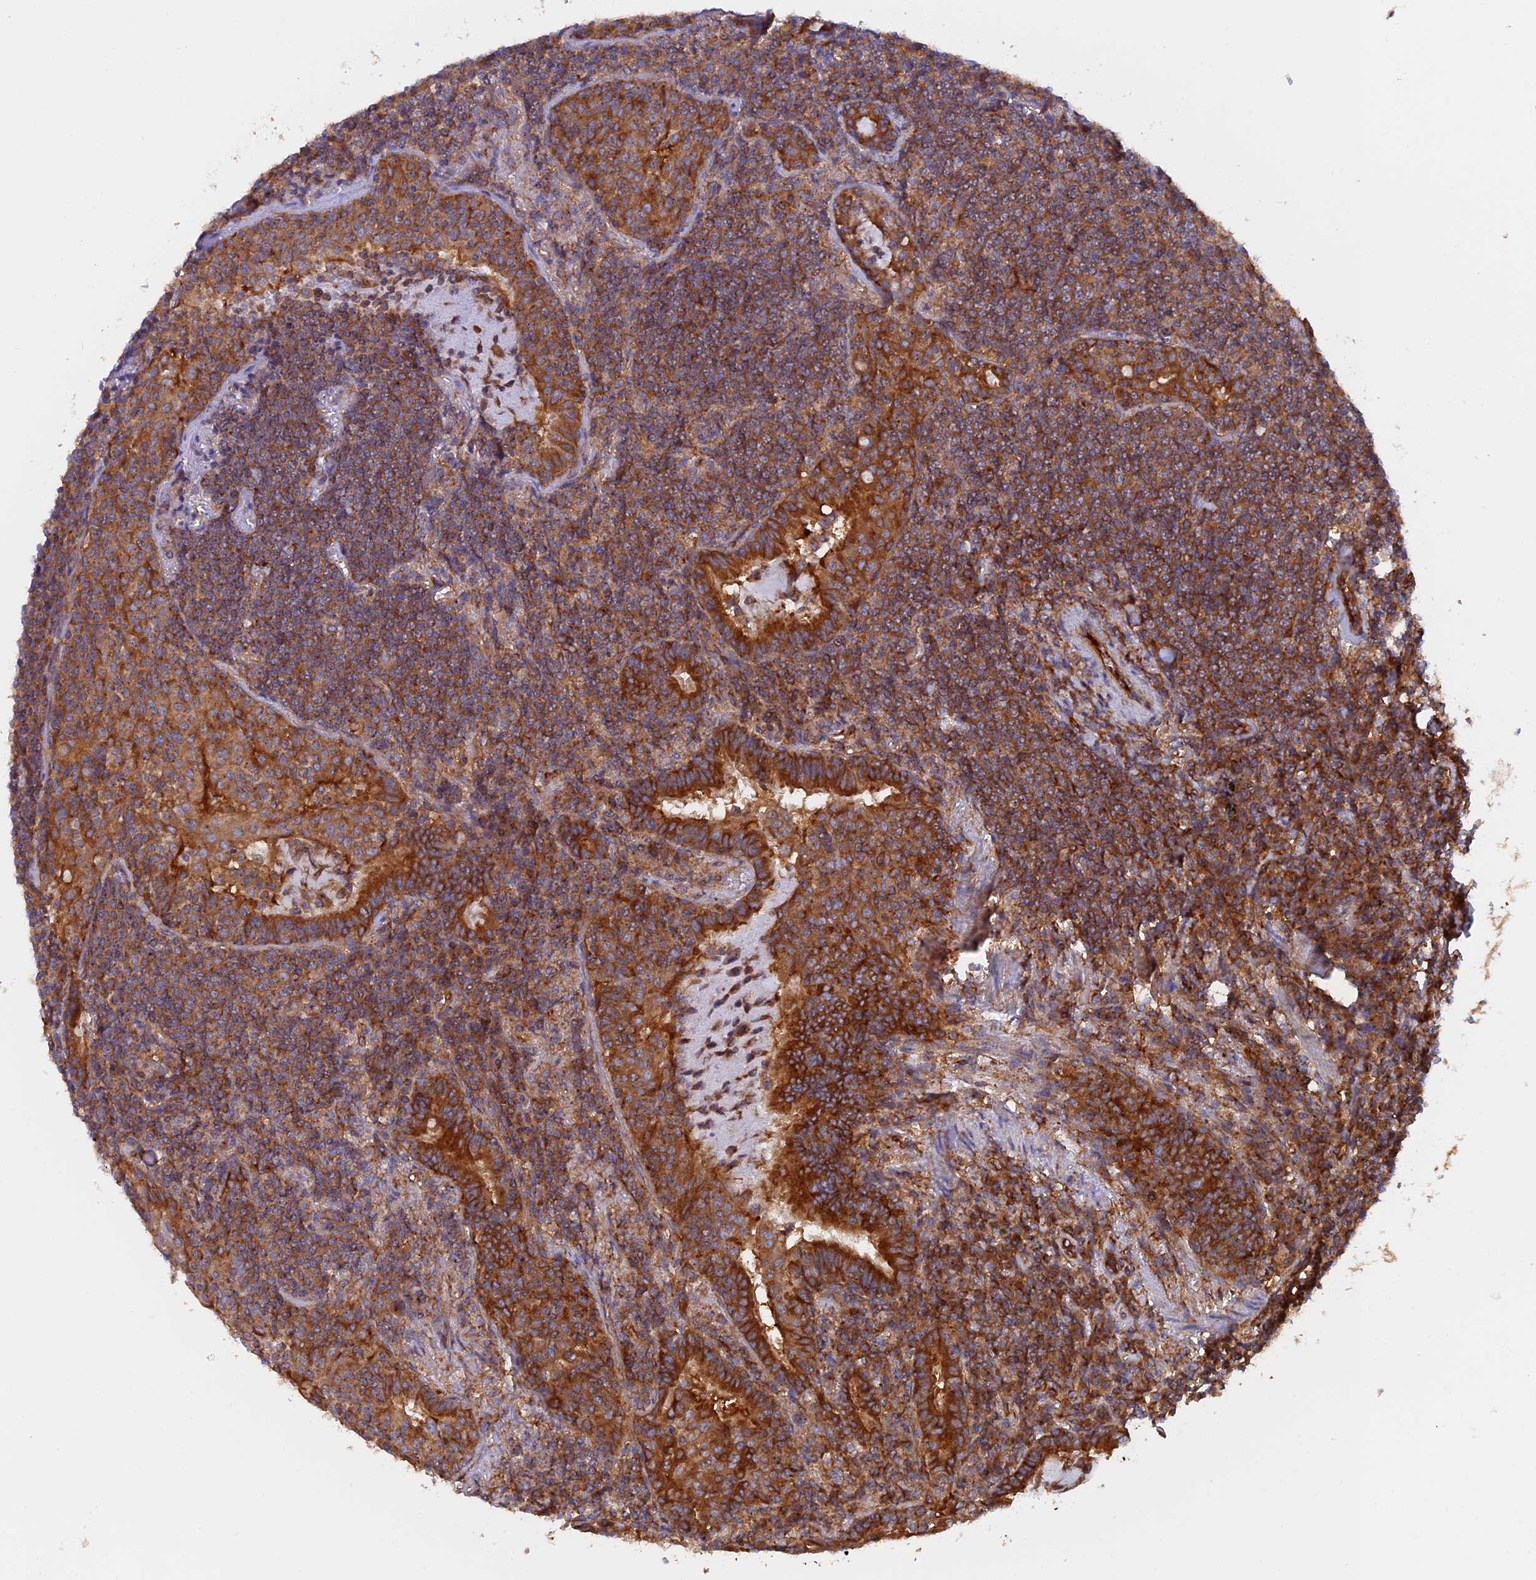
{"staining": {"intensity": "moderate", "quantity": ">75%", "location": "cytoplasmic/membranous"}, "tissue": "lymphoma", "cell_type": "Tumor cells", "image_type": "cancer", "snomed": [{"axis": "morphology", "description": "Malignant lymphoma, non-Hodgkin's type, Low grade"}, {"axis": "topography", "description": "Lung"}], "caption": "Moderate cytoplasmic/membranous protein expression is appreciated in approximately >75% of tumor cells in low-grade malignant lymphoma, non-Hodgkin's type.", "gene": "DCTN2", "patient": {"sex": "female", "age": 71}}